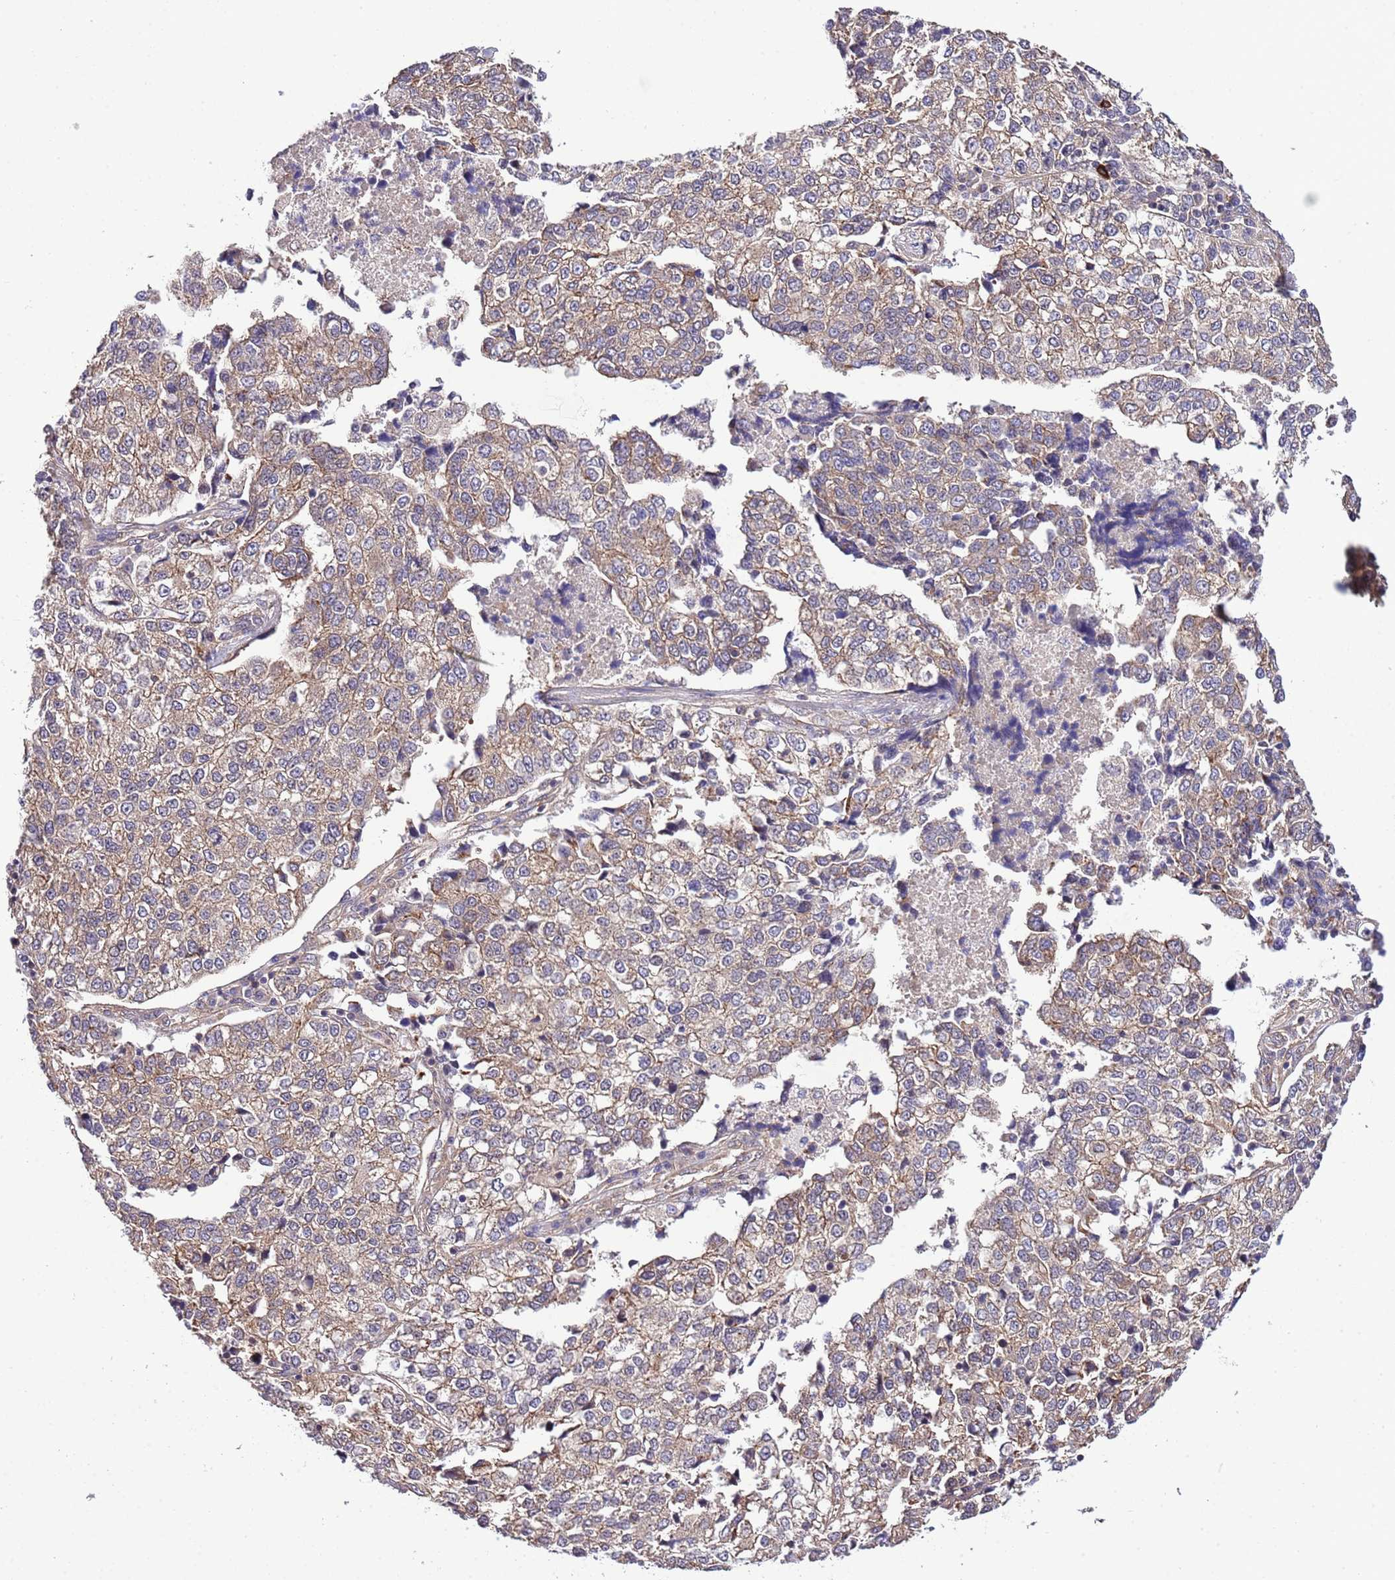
{"staining": {"intensity": "weak", "quantity": ">75%", "location": "cytoplasmic/membranous"}, "tissue": "lung cancer", "cell_type": "Tumor cells", "image_type": "cancer", "snomed": [{"axis": "morphology", "description": "Adenocarcinoma, NOS"}, {"axis": "topography", "description": "Lung"}], "caption": "Immunohistochemical staining of human lung cancer displays low levels of weak cytoplasmic/membranous positivity in approximately >75% of tumor cells.", "gene": "DONSON", "patient": {"sex": "male", "age": 49}}